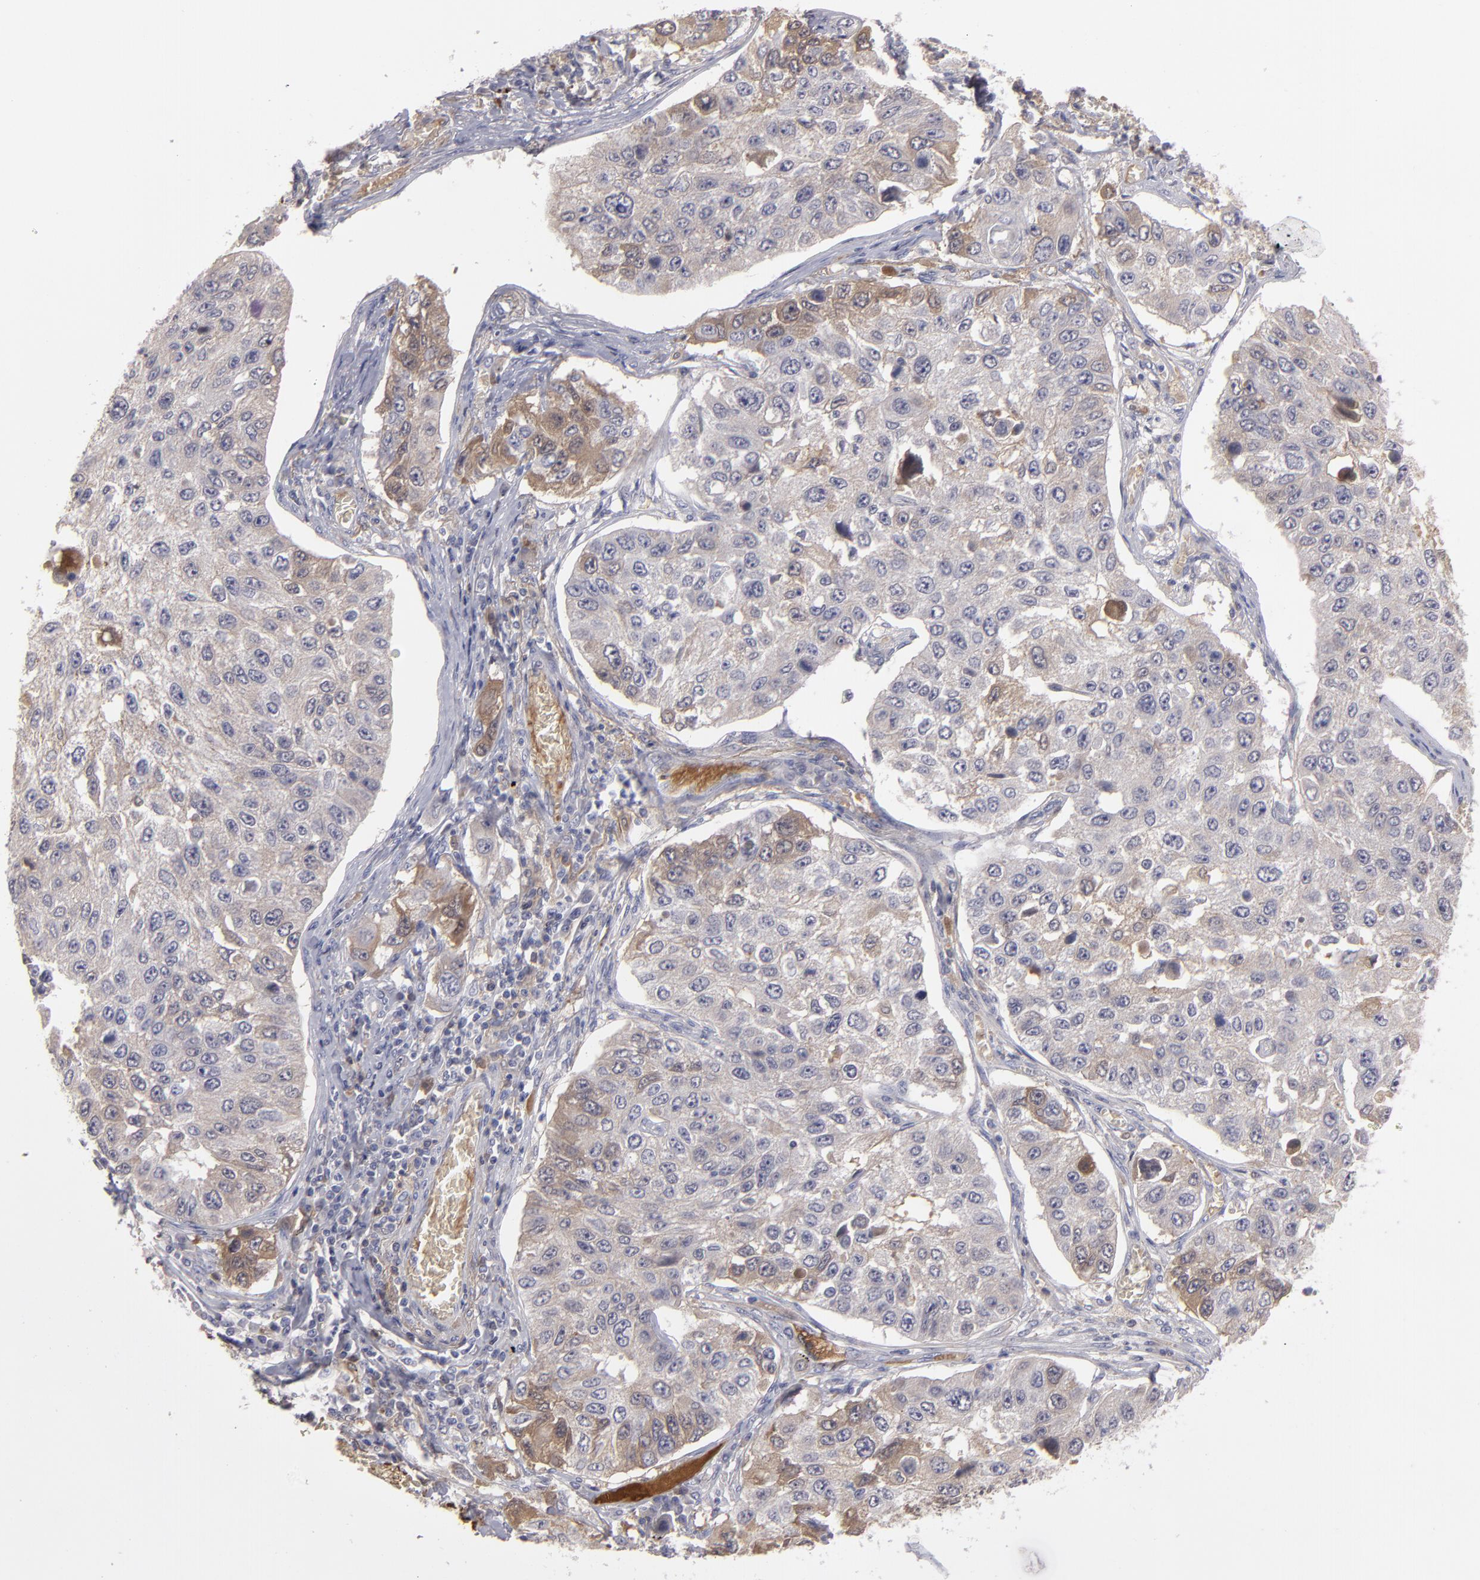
{"staining": {"intensity": "moderate", "quantity": "<25%", "location": "cytoplasmic/membranous"}, "tissue": "lung cancer", "cell_type": "Tumor cells", "image_type": "cancer", "snomed": [{"axis": "morphology", "description": "Squamous cell carcinoma, NOS"}, {"axis": "topography", "description": "Lung"}], "caption": "Moderate cytoplasmic/membranous protein positivity is present in about <25% of tumor cells in lung squamous cell carcinoma.", "gene": "ITIH4", "patient": {"sex": "male", "age": 71}}